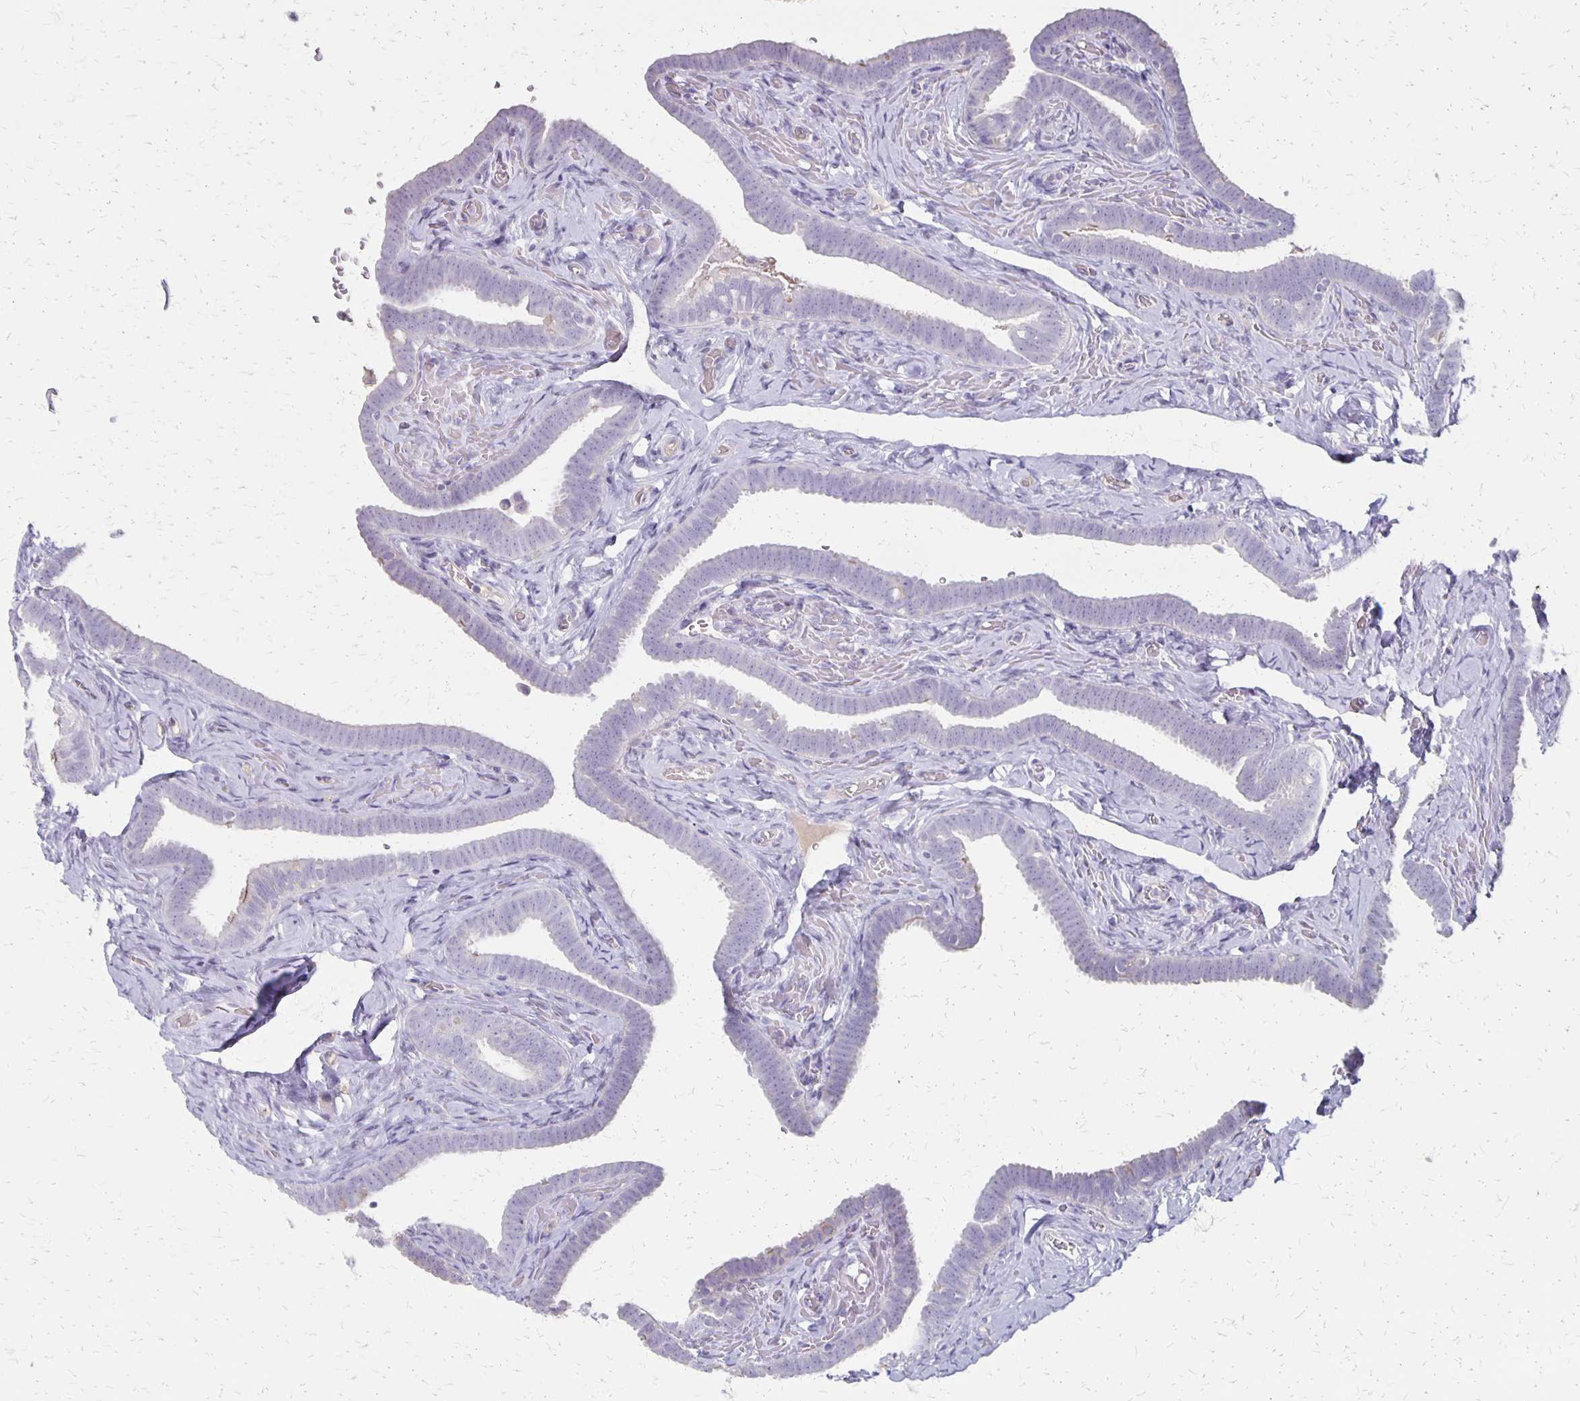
{"staining": {"intensity": "weak", "quantity": "<25%", "location": "cytoplasmic/membranous"}, "tissue": "fallopian tube", "cell_type": "Glandular cells", "image_type": "normal", "snomed": [{"axis": "morphology", "description": "Normal tissue, NOS"}, {"axis": "topography", "description": "Fallopian tube"}], "caption": "An immunohistochemistry image of unremarkable fallopian tube is shown. There is no staining in glandular cells of fallopian tube.", "gene": "HOMER1", "patient": {"sex": "female", "age": 69}}